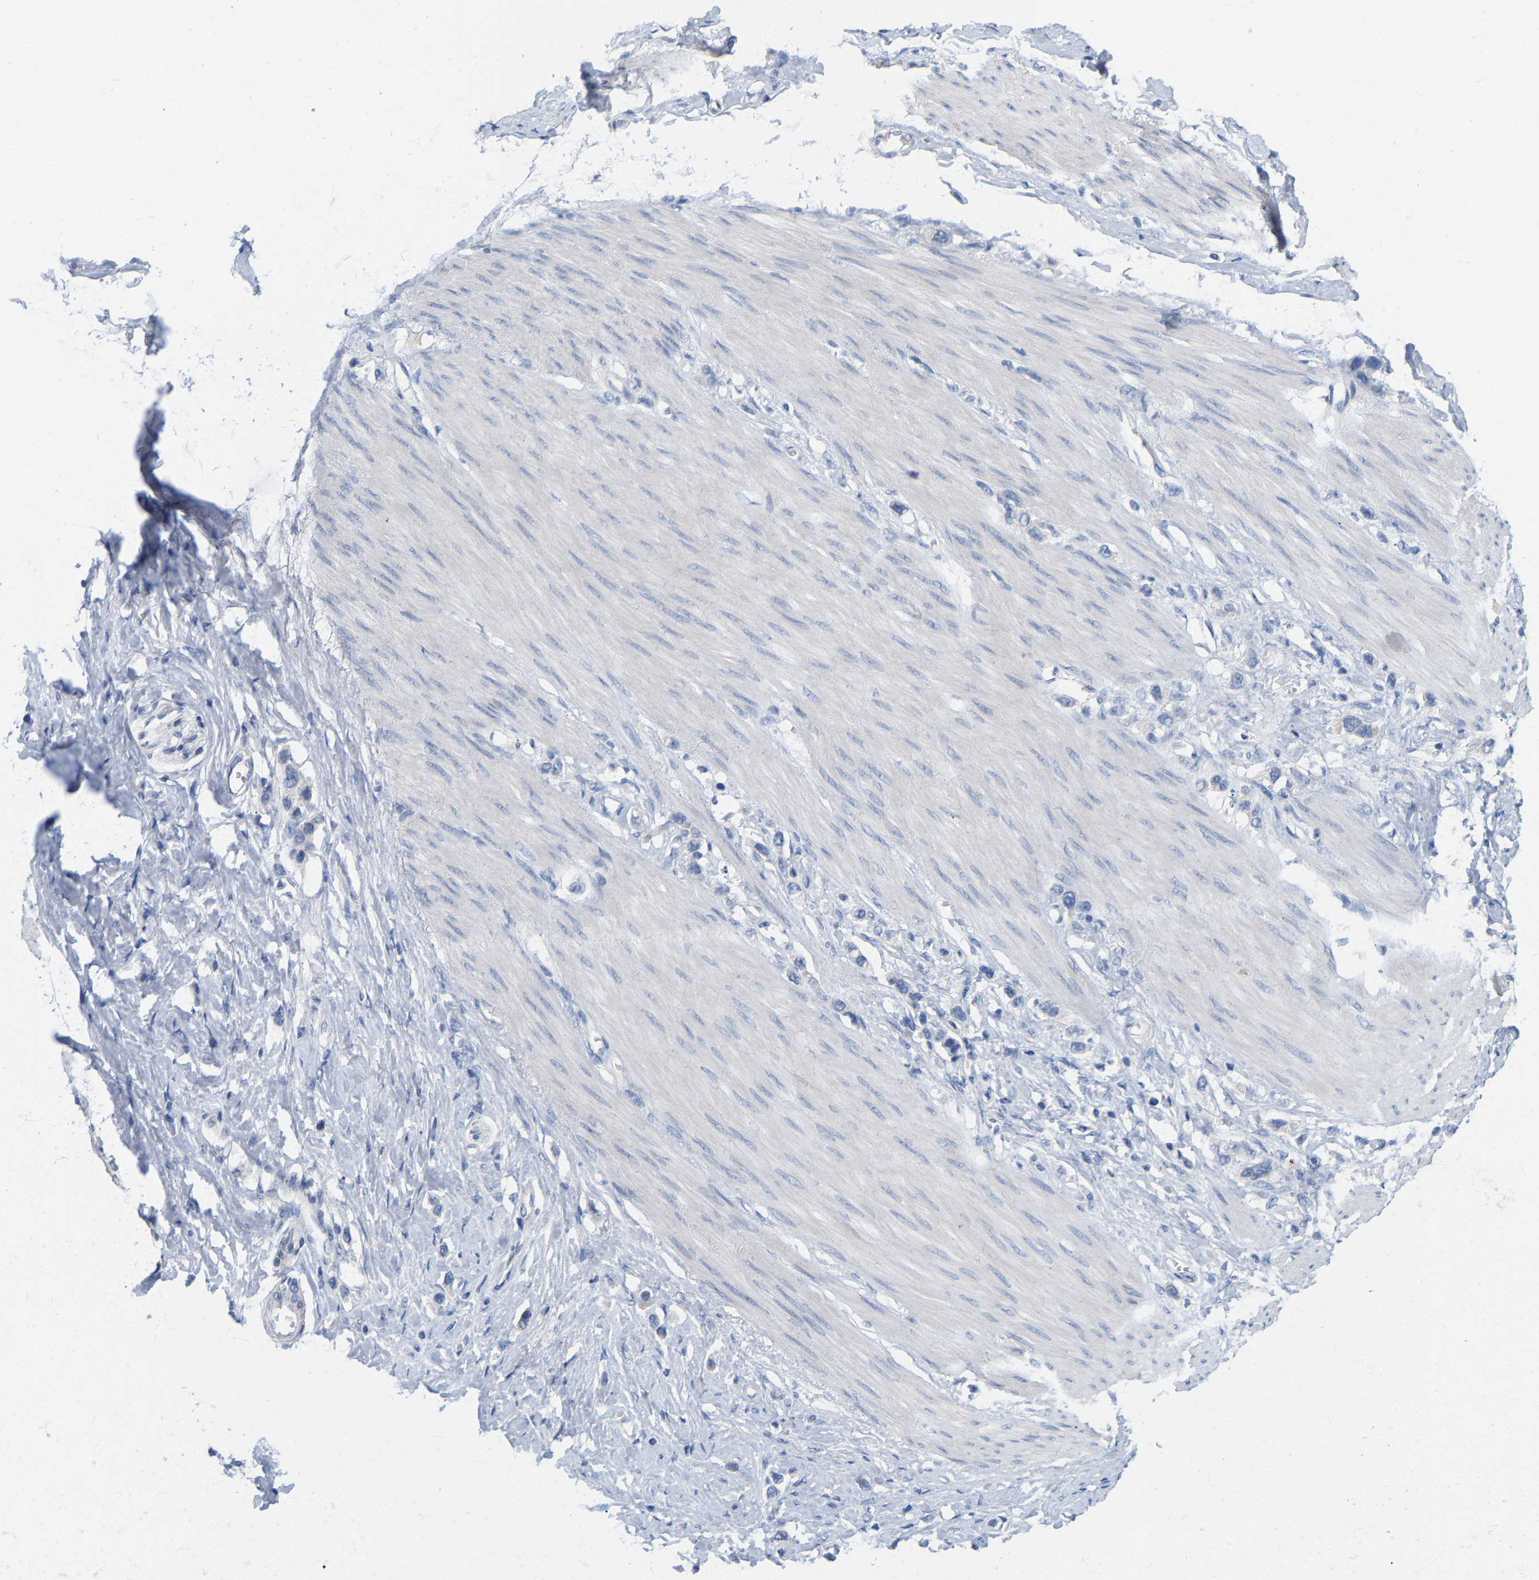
{"staining": {"intensity": "negative", "quantity": "none", "location": "none"}, "tissue": "stomach cancer", "cell_type": "Tumor cells", "image_type": "cancer", "snomed": [{"axis": "morphology", "description": "Adenocarcinoma, NOS"}, {"axis": "topography", "description": "Stomach"}], "caption": "This photomicrograph is of adenocarcinoma (stomach) stained with IHC to label a protein in brown with the nuclei are counter-stained blue. There is no expression in tumor cells.", "gene": "WIPI2", "patient": {"sex": "female", "age": 65}}